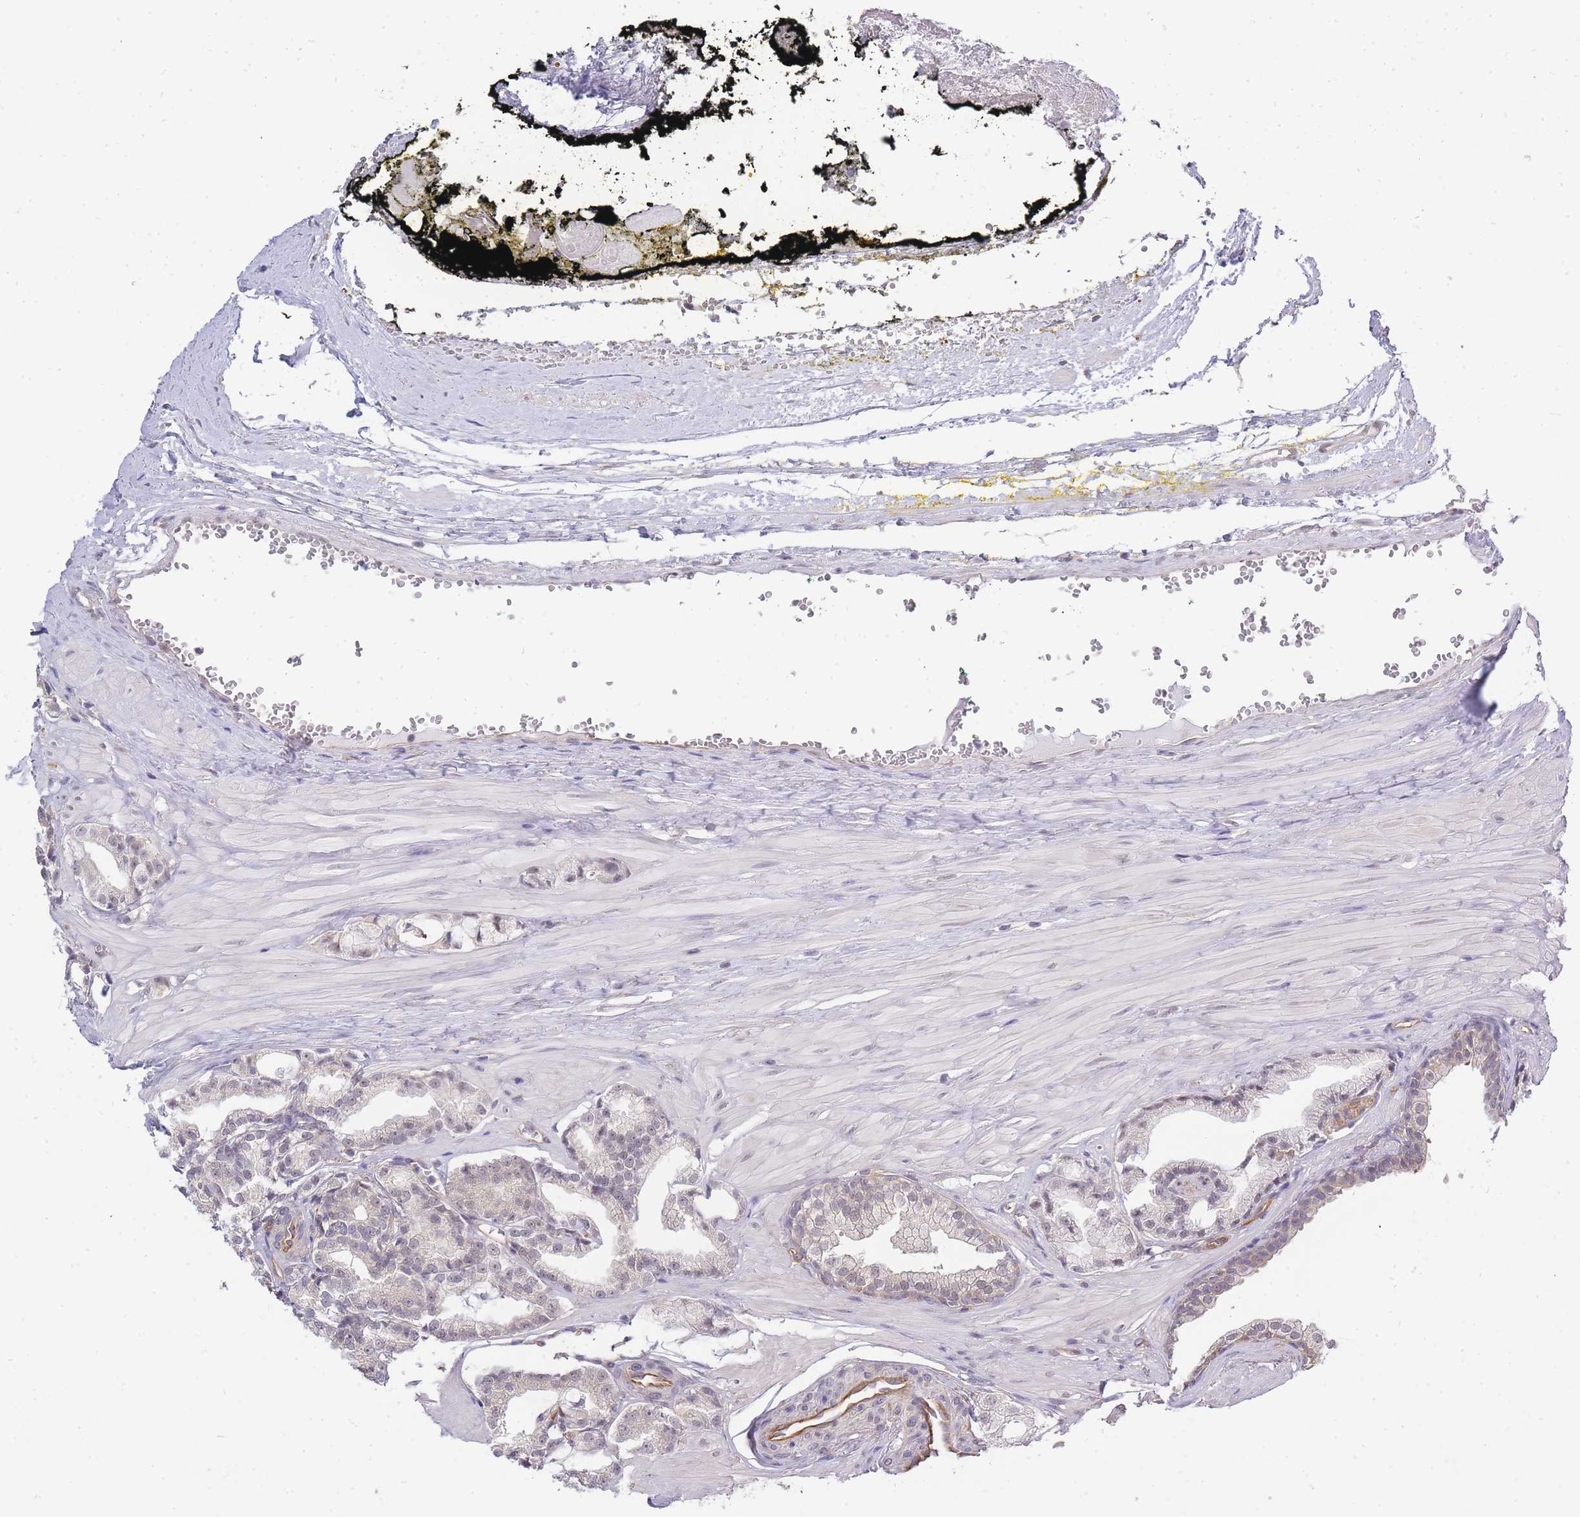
{"staining": {"intensity": "negative", "quantity": "none", "location": "none"}, "tissue": "prostate cancer", "cell_type": "Tumor cells", "image_type": "cancer", "snomed": [{"axis": "morphology", "description": "Adenocarcinoma, High grade"}, {"axis": "topography", "description": "Prostate"}], "caption": "Immunohistochemistry (IHC) of human prostate cancer (adenocarcinoma (high-grade)) exhibits no expression in tumor cells.", "gene": "C19orf25", "patient": {"sex": "male", "age": 71}}